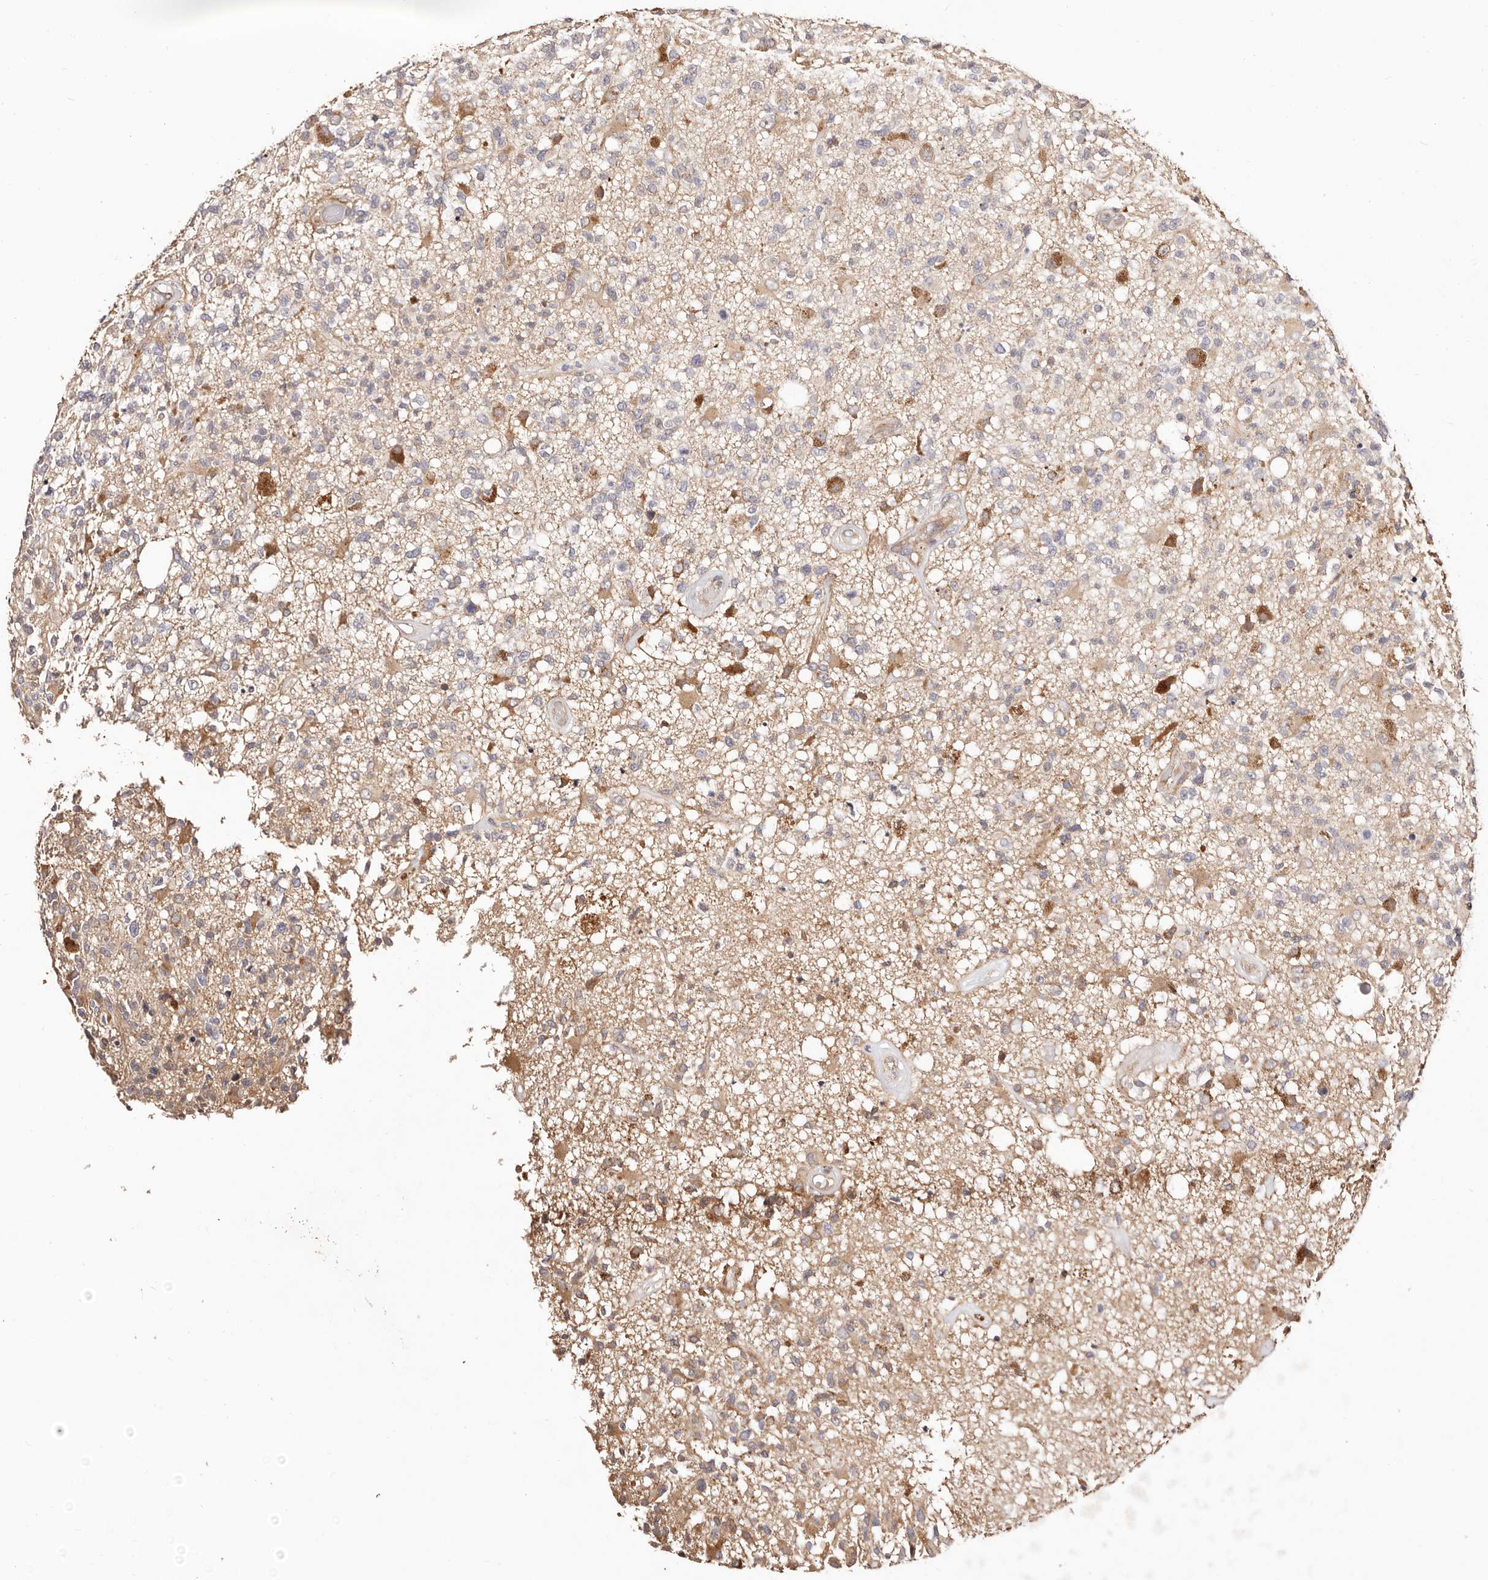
{"staining": {"intensity": "moderate", "quantity": "<25%", "location": "cytoplasmic/membranous"}, "tissue": "glioma", "cell_type": "Tumor cells", "image_type": "cancer", "snomed": [{"axis": "morphology", "description": "Glioma, malignant, High grade"}, {"axis": "morphology", "description": "Glioblastoma, NOS"}, {"axis": "topography", "description": "Brain"}], "caption": "Brown immunohistochemical staining in malignant high-grade glioma displays moderate cytoplasmic/membranous staining in about <25% of tumor cells.", "gene": "MAPK1", "patient": {"sex": "male", "age": 60}}